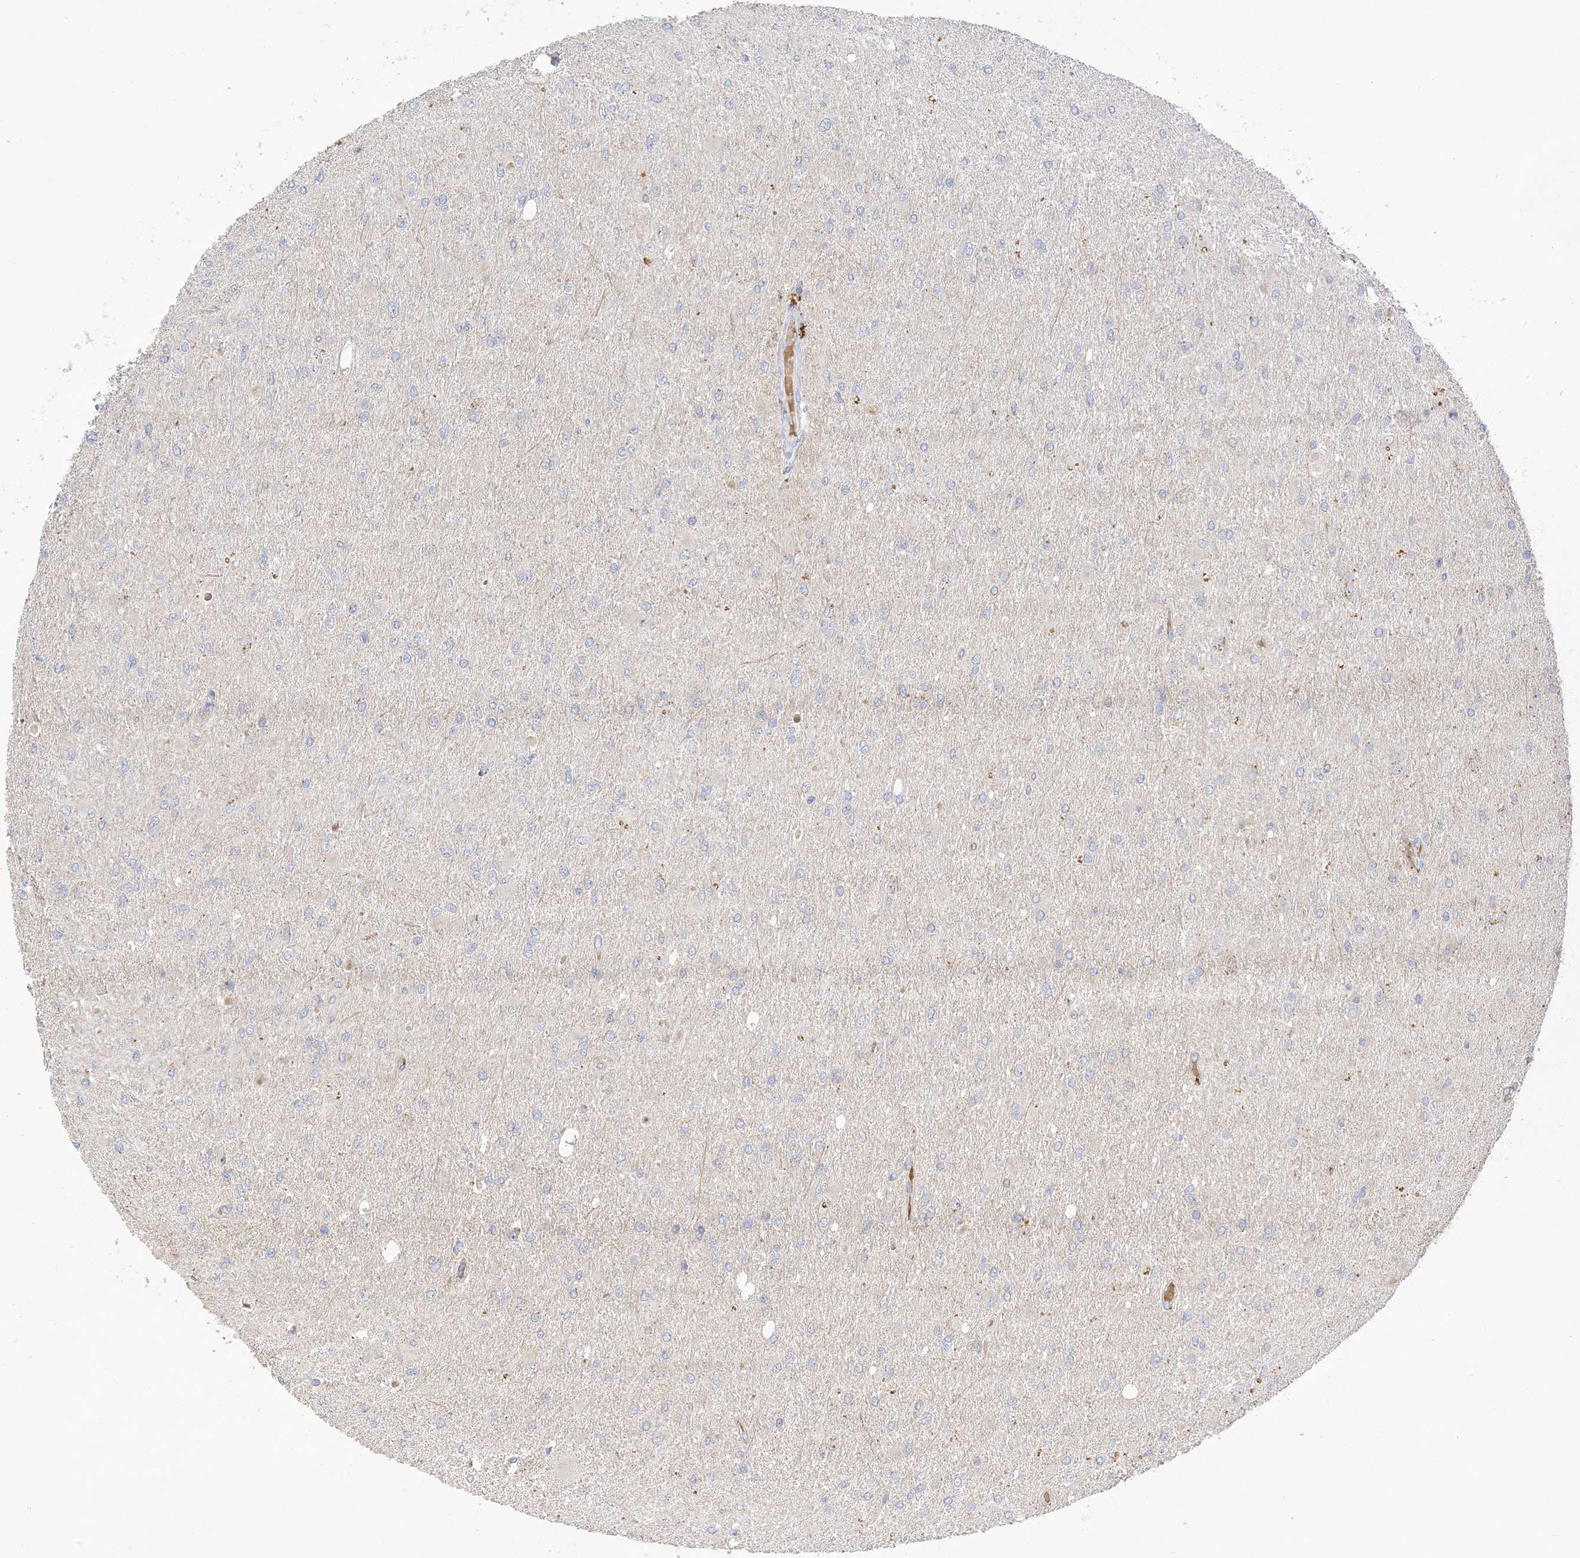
{"staining": {"intensity": "negative", "quantity": "none", "location": "none"}, "tissue": "glioma", "cell_type": "Tumor cells", "image_type": "cancer", "snomed": [{"axis": "morphology", "description": "Glioma, malignant, High grade"}, {"axis": "topography", "description": "Cerebral cortex"}], "caption": "Tumor cells show no significant protein staining in malignant glioma (high-grade).", "gene": "DPP9", "patient": {"sex": "female", "age": 36}}